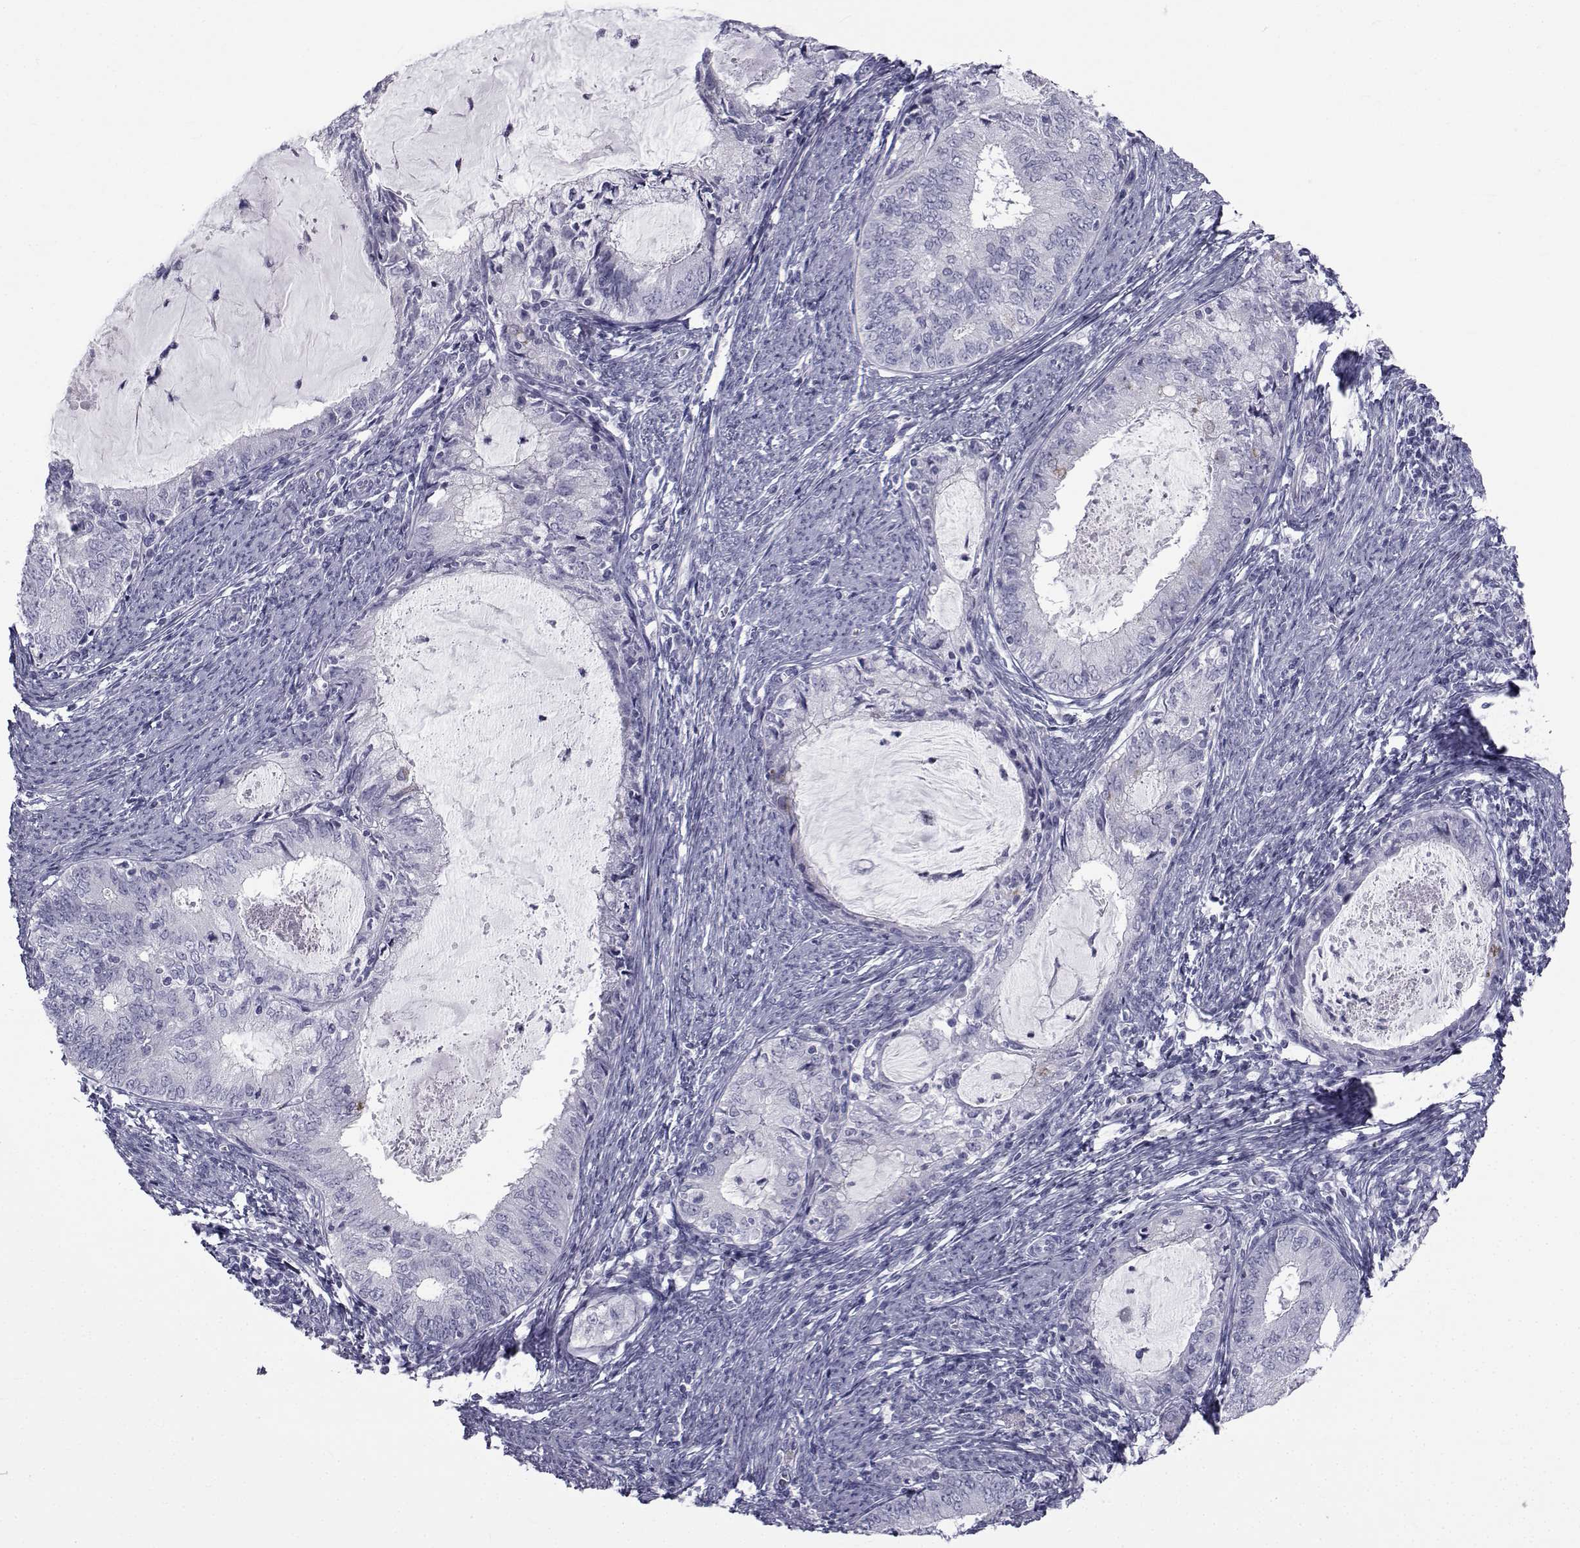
{"staining": {"intensity": "negative", "quantity": "none", "location": "none"}, "tissue": "endometrial cancer", "cell_type": "Tumor cells", "image_type": "cancer", "snomed": [{"axis": "morphology", "description": "Adenocarcinoma, NOS"}, {"axis": "topography", "description": "Endometrium"}], "caption": "Tumor cells are negative for protein expression in human endometrial adenocarcinoma. (Brightfield microscopy of DAB (3,3'-diaminobenzidine) IHC at high magnification).", "gene": "FDXR", "patient": {"sex": "female", "age": 57}}